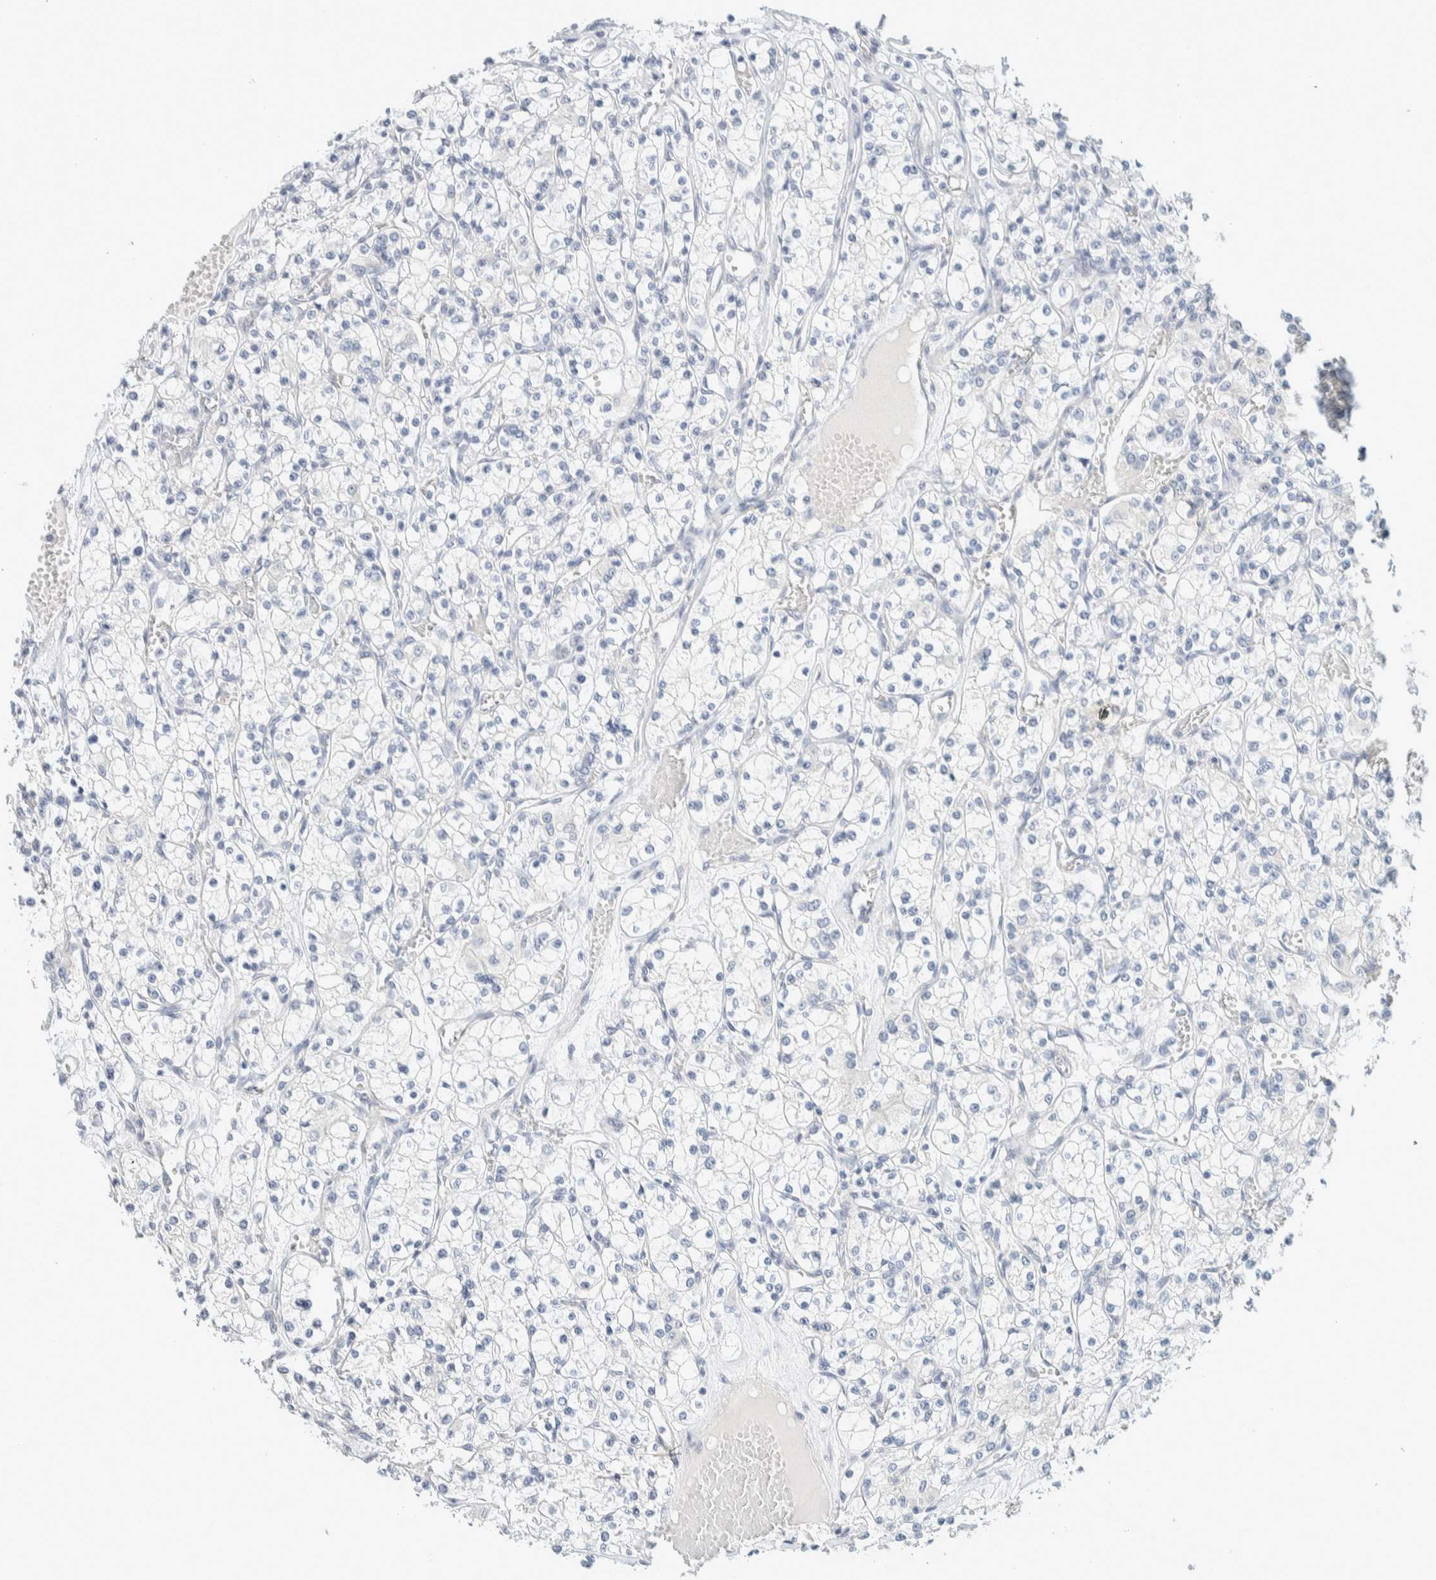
{"staining": {"intensity": "negative", "quantity": "none", "location": "none"}, "tissue": "renal cancer", "cell_type": "Tumor cells", "image_type": "cancer", "snomed": [{"axis": "morphology", "description": "Adenocarcinoma, NOS"}, {"axis": "topography", "description": "Kidney"}], "caption": "This photomicrograph is of adenocarcinoma (renal) stained with immunohistochemistry (IHC) to label a protein in brown with the nuclei are counter-stained blue. There is no staining in tumor cells.", "gene": "ALOX12B", "patient": {"sex": "female", "age": 59}}